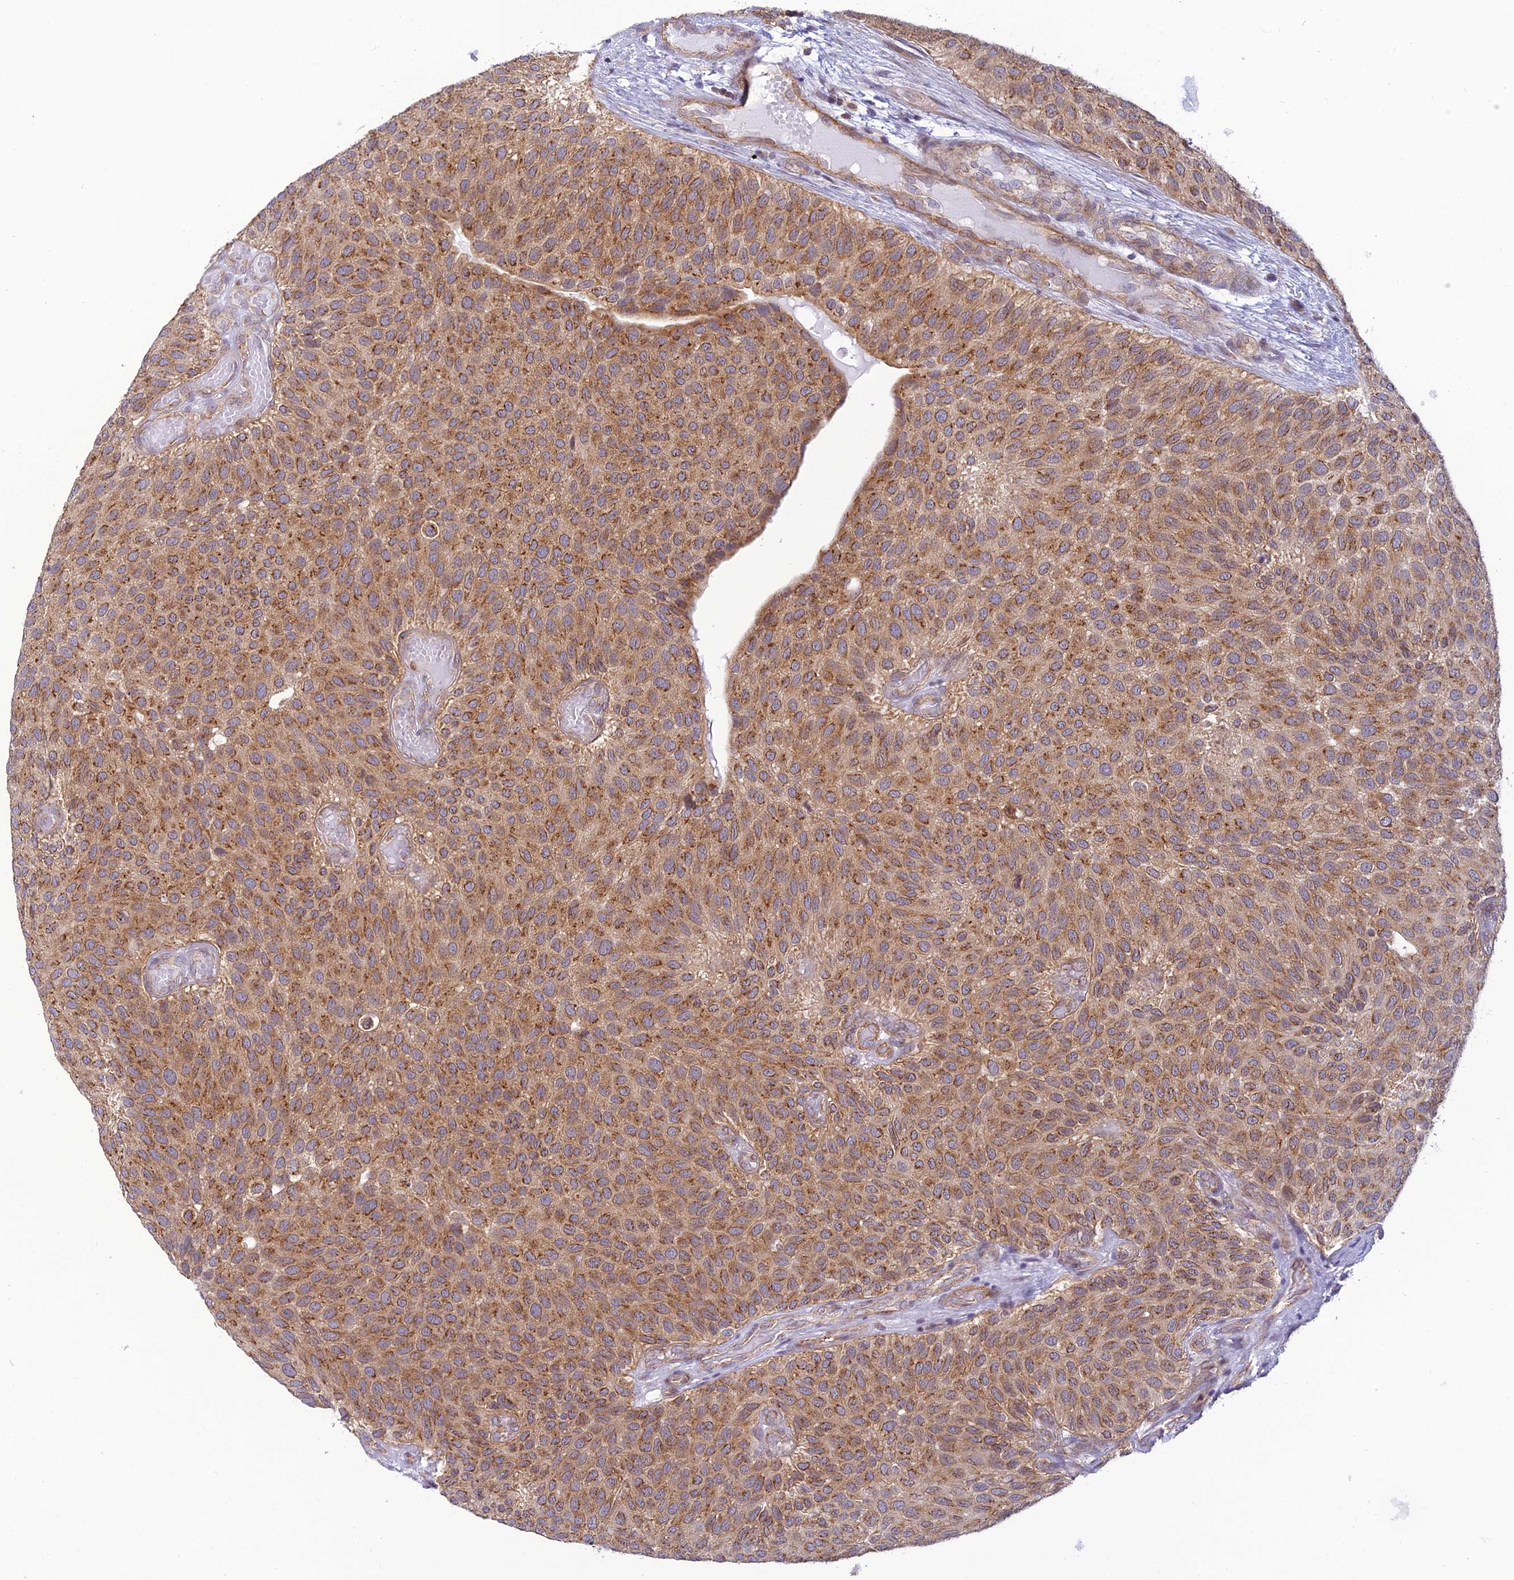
{"staining": {"intensity": "moderate", "quantity": ">75%", "location": "cytoplasmic/membranous"}, "tissue": "urothelial cancer", "cell_type": "Tumor cells", "image_type": "cancer", "snomed": [{"axis": "morphology", "description": "Urothelial carcinoma, Low grade"}, {"axis": "topography", "description": "Urinary bladder"}], "caption": "Low-grade urothelial carcinoma tissue reveals moderate cytoplasmic/membranous expression in approximately >75% of tumor cells", "gene": "HOOK2", "patient": {"sex": "male", "age": 89}}